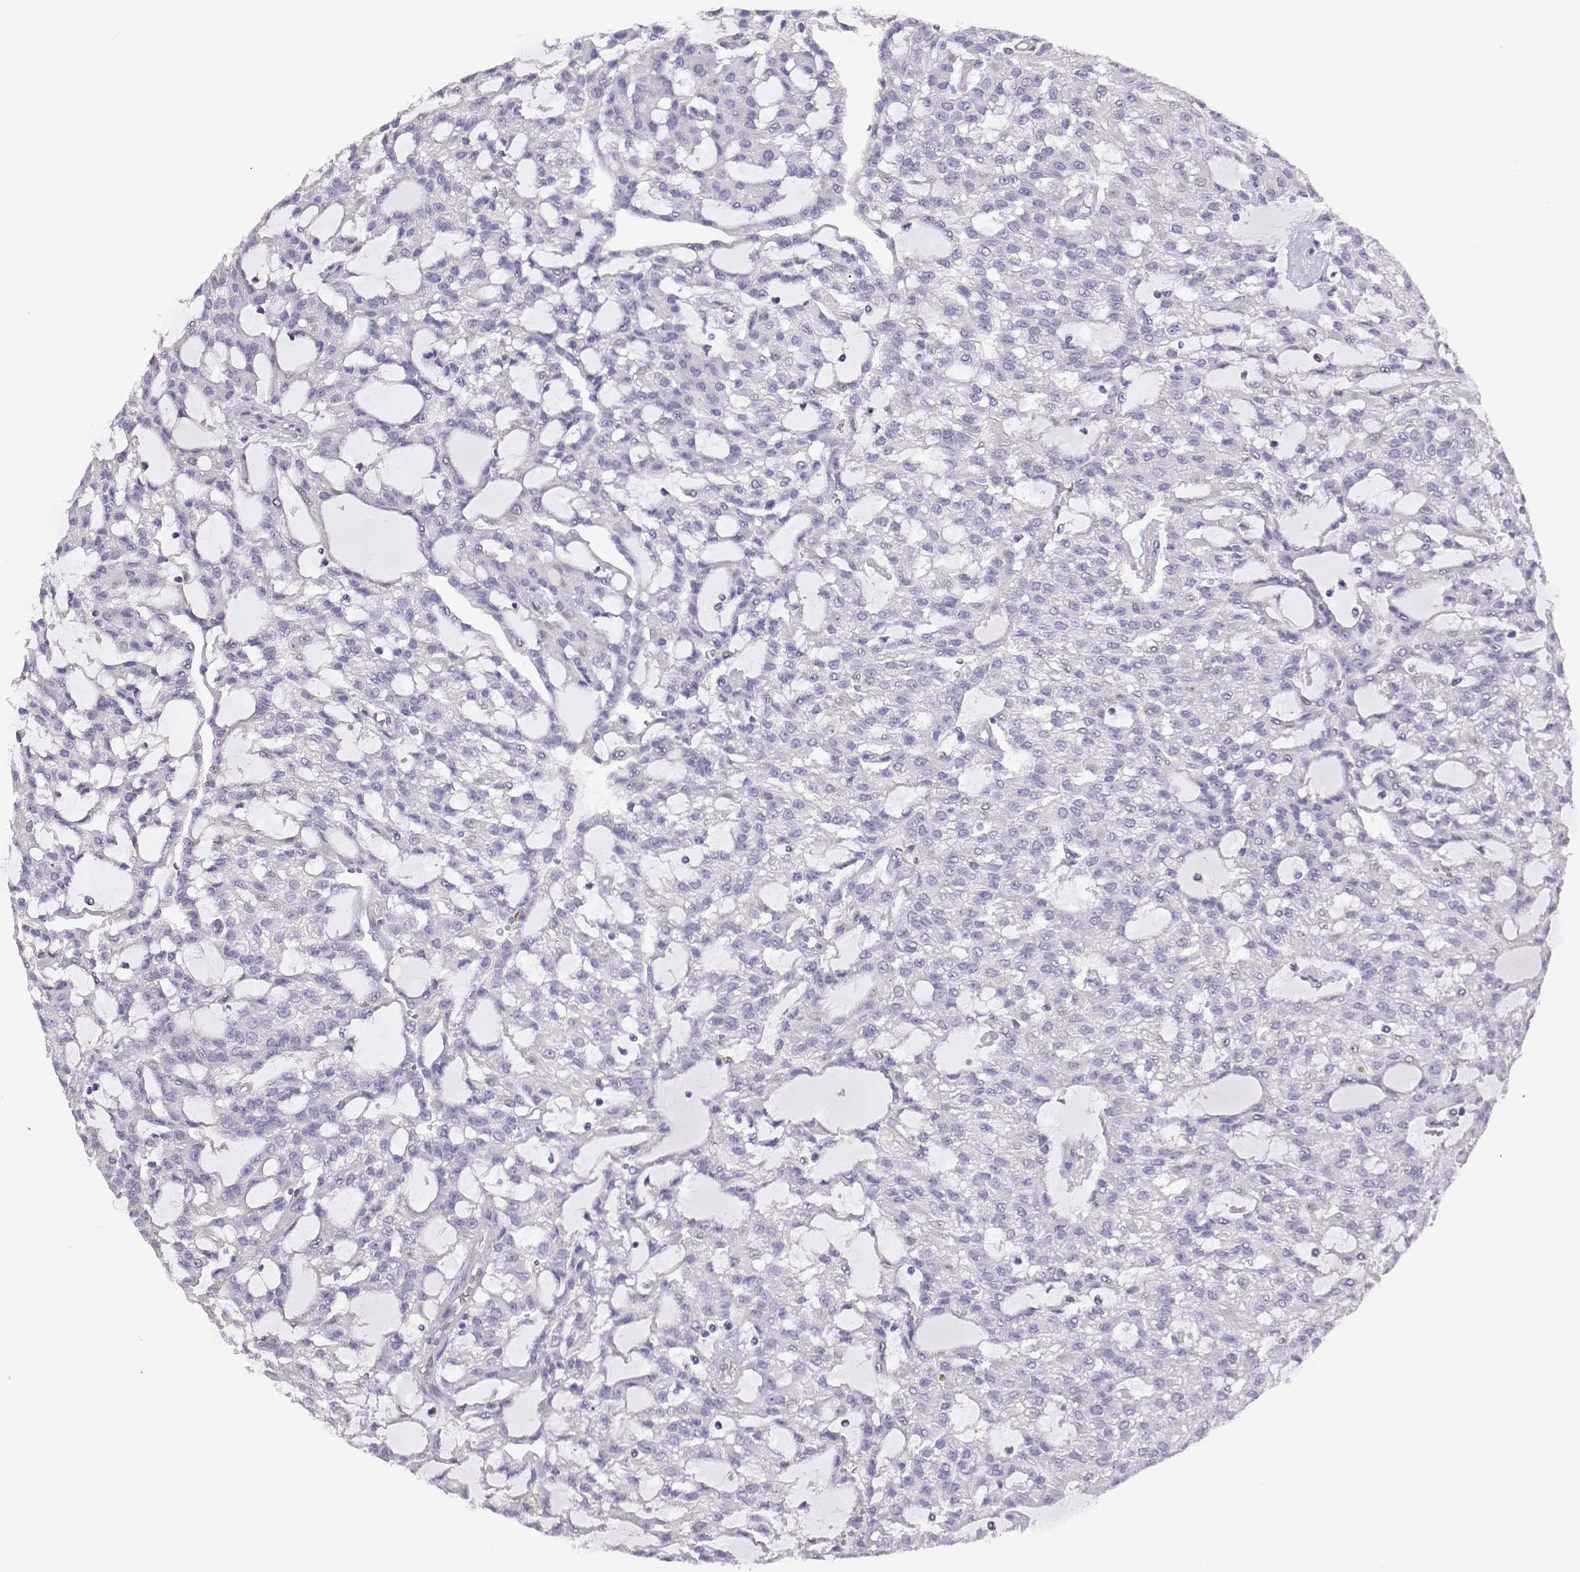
{"staining": {"intensity": "negative", "quantity": "none", "location": "none"}, "tissue": "renal cancer", "cell_type": "Tumor cells", "image_type": "cancer", "snomed": [{"axis": "morphology", "description": "Adenocarcinoma, NOS"}, {"axis": "topography", "description": "Kidney"}], "caption": "Renal adenocarcinoma stained for a protein using immunohistochemistry demonstrates no positivity tumor cells.", "gene": "ENDOU", "patient": {"sex": "male", "age": 63}}